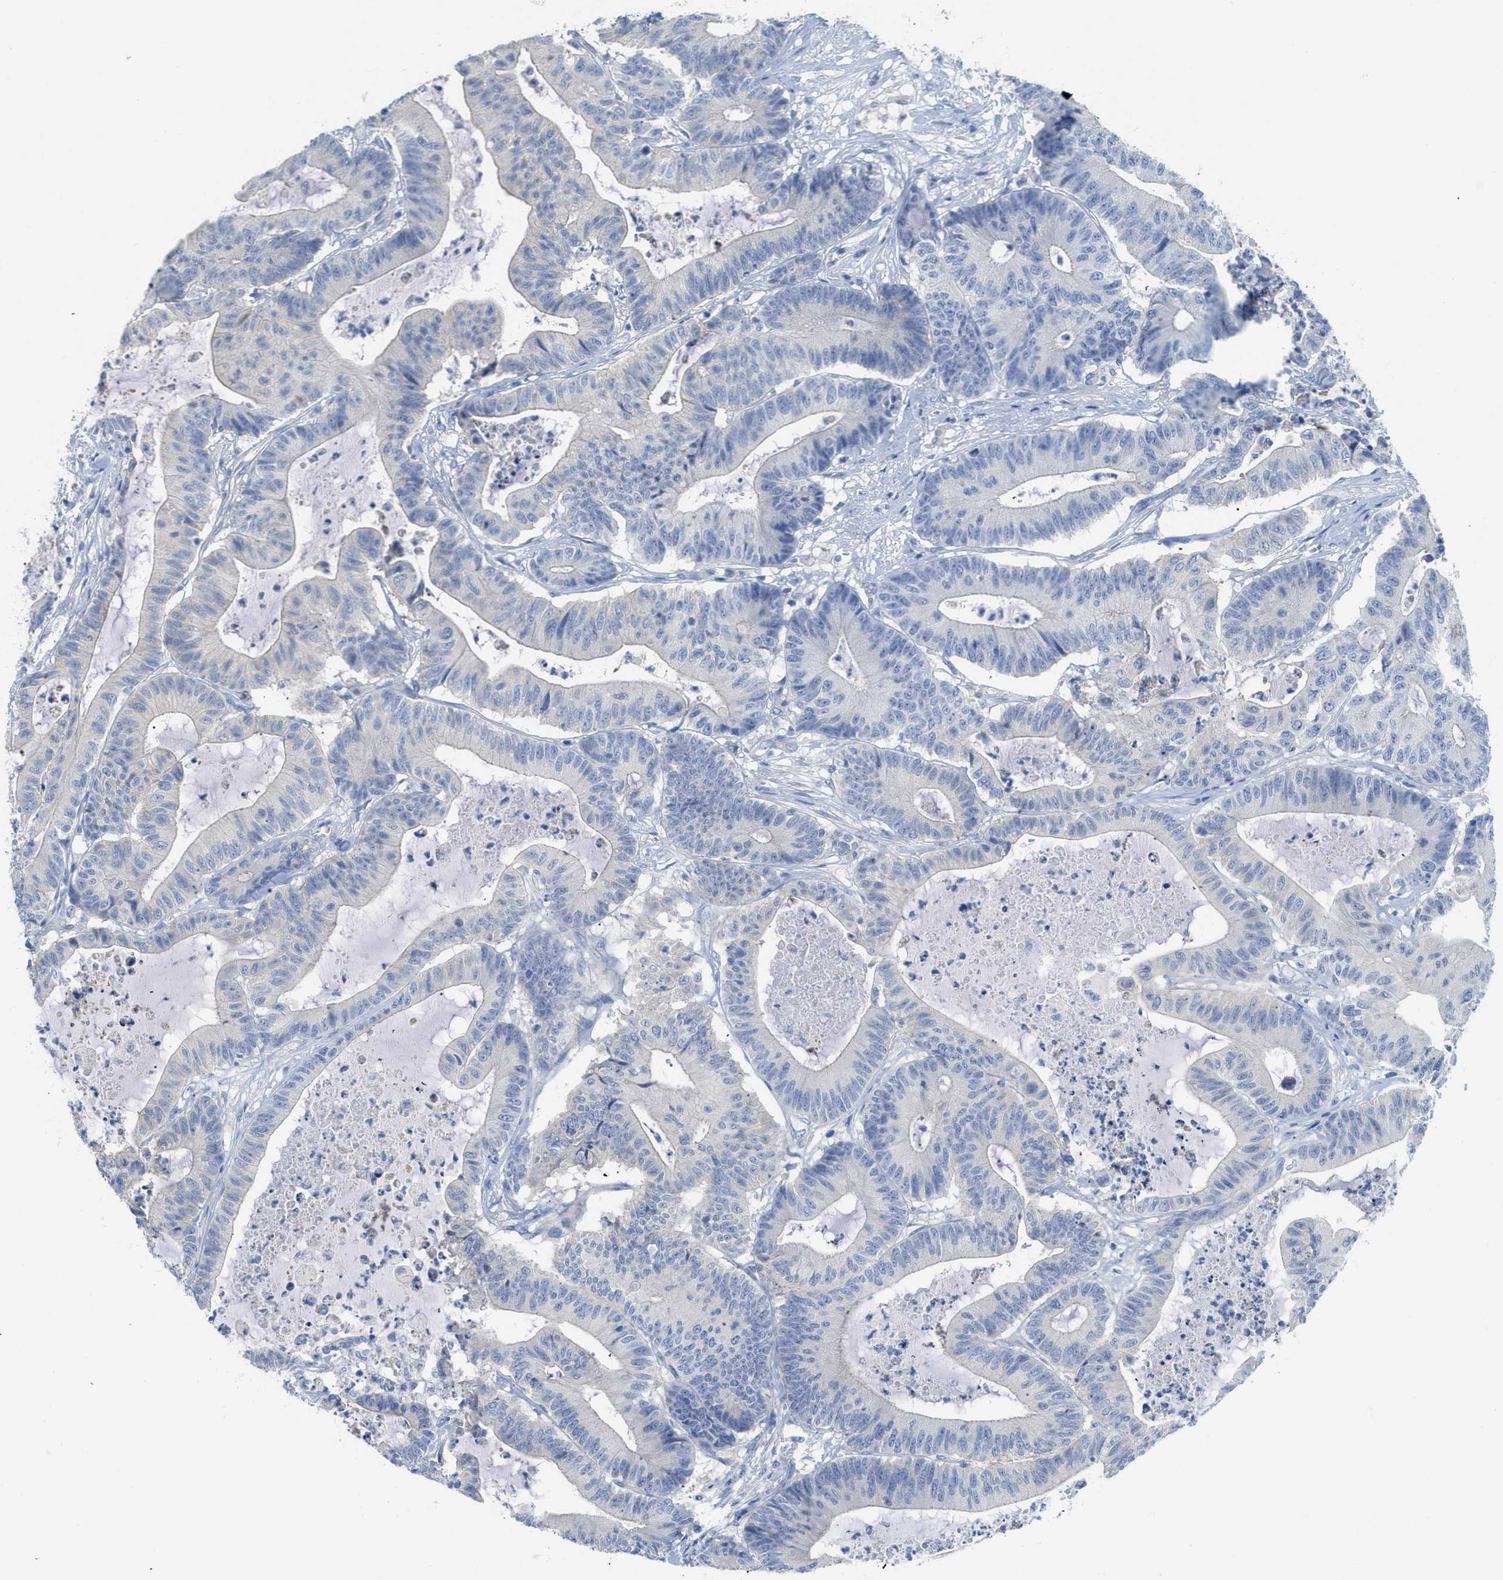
{"staining": {"intensity": "negative", "quantity": "none", "location": "none"}, "tissue": "colorectal cancer", "cell_type": "Tumor cells", "image_type": "cancer", "snomed": [{"axis": "morphology", "description": "Adenocarcinoma, NOS"}, {"axis": "topography", "description": "Colon"}], "caption": "Tumor cells are negative for brown protein staining in colorectal cancer.", "gene": "MYL3", "patient": {"sex": "female", "age": 84}}